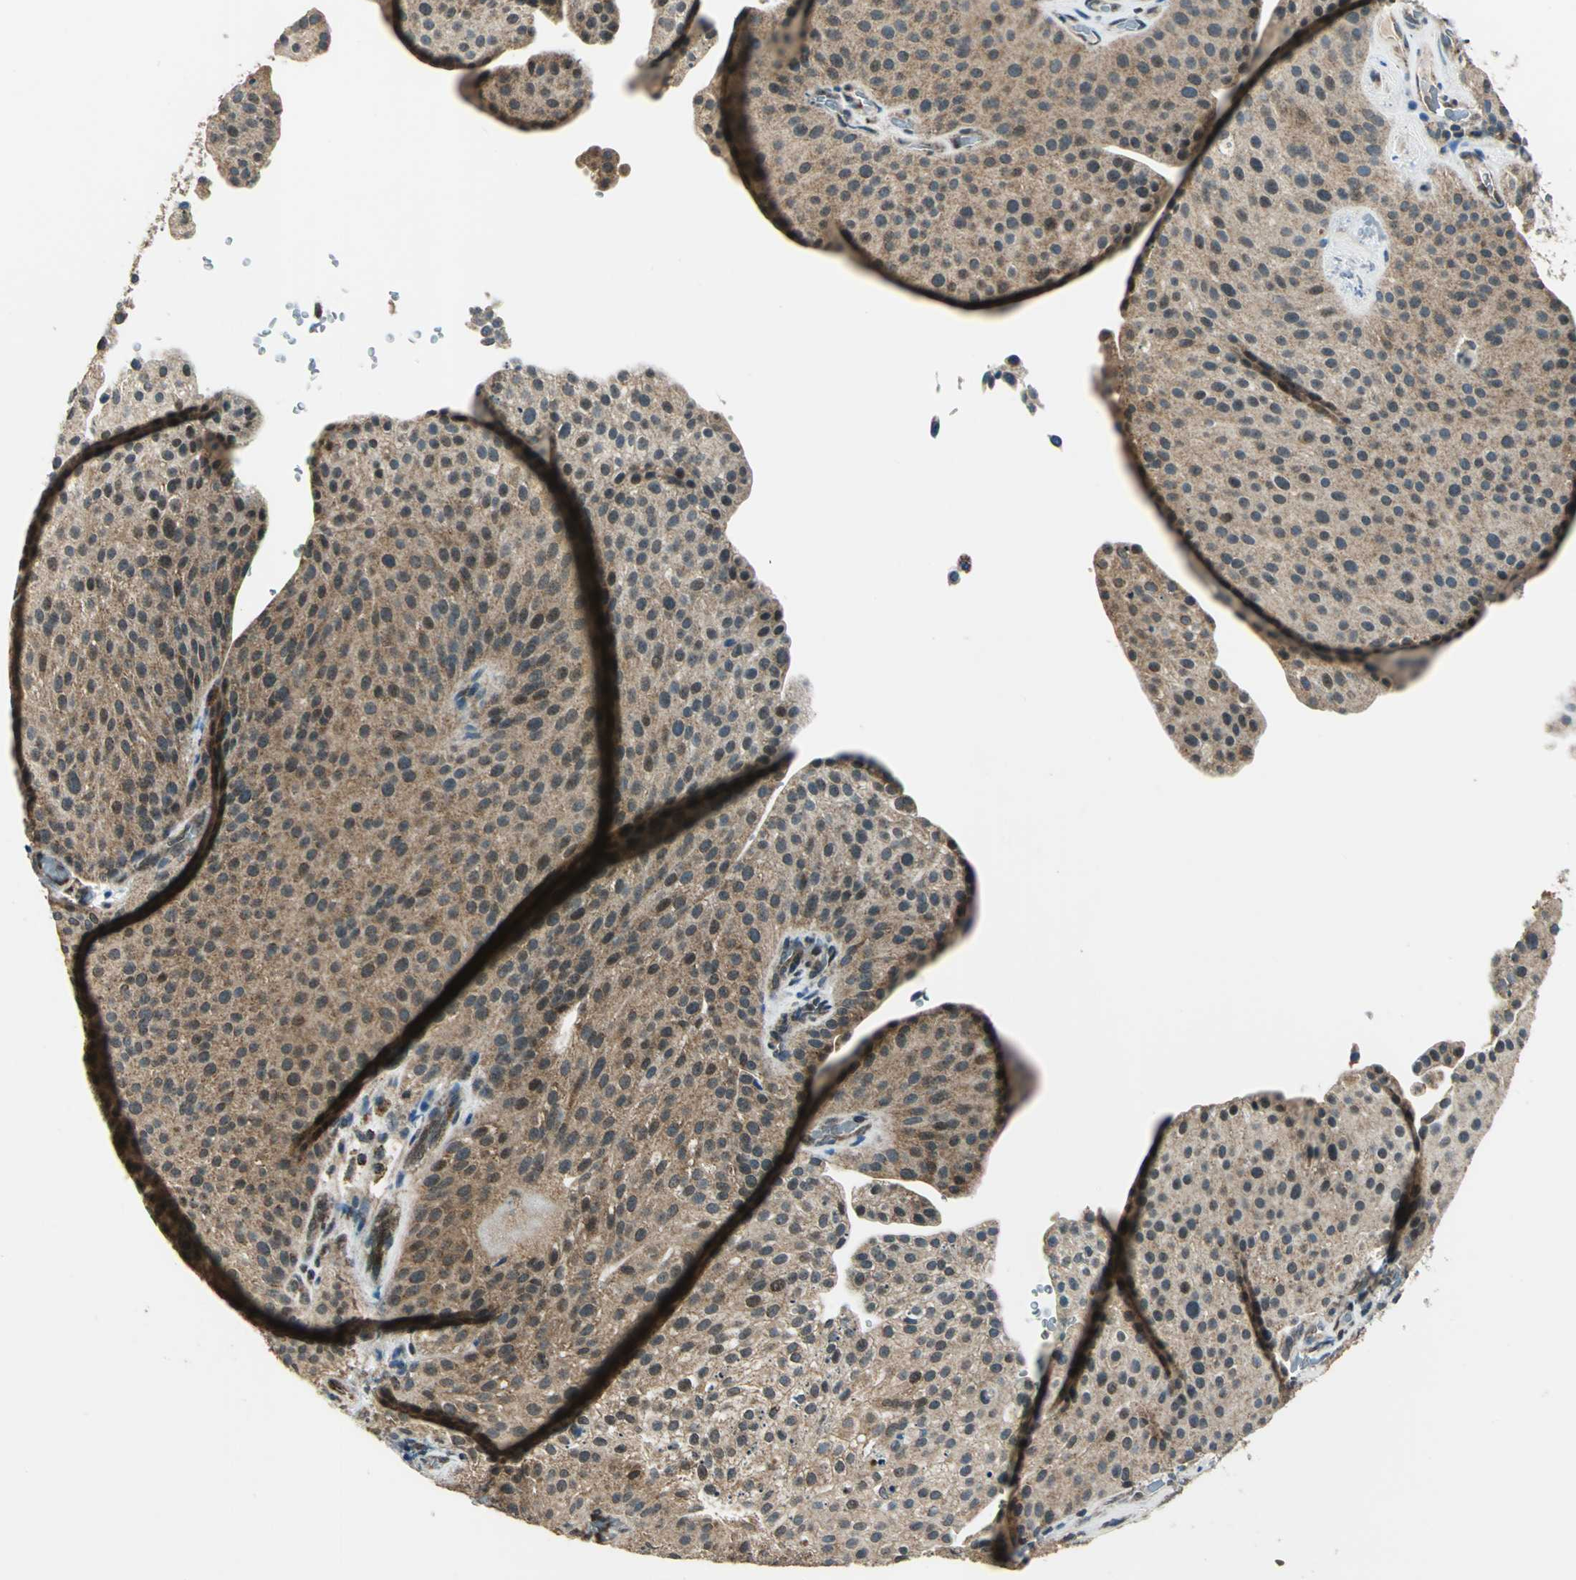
{"staining": {"intensity": "moderate", "quantity": ">75%", "location": "cytoplasmic/membranous,nuclear"}, "tissue": "urothelial cancer", "cell_type": "Tumor cells", "image_type": "cancer", "snomed": [{"axis": "morphology", "description": "Urothelial carcinoma, Low grade"}, {"axis": "topography", "description": "Smooth muscle"}, {"axis": "topography", "description": "Urinary bladder"}], "caption": "Immunohistochemistry (IHC) staining of urothelial carcinoma (low-grade), which reveals medium levels of moderate cytoplasmic/membranous and nuclear positivity in approximately >75% of tumor cells indicating moderate cytoplasmic/membranous and nuclear protein expression. The staining was performed using DAB (3,3'-diaminobenzidine) (brown) for protein detection and nuclei were counterstained in hematoxylin (blue).", "gene": "NUDT2", "patient": {"sex": "male", "age": 60}}